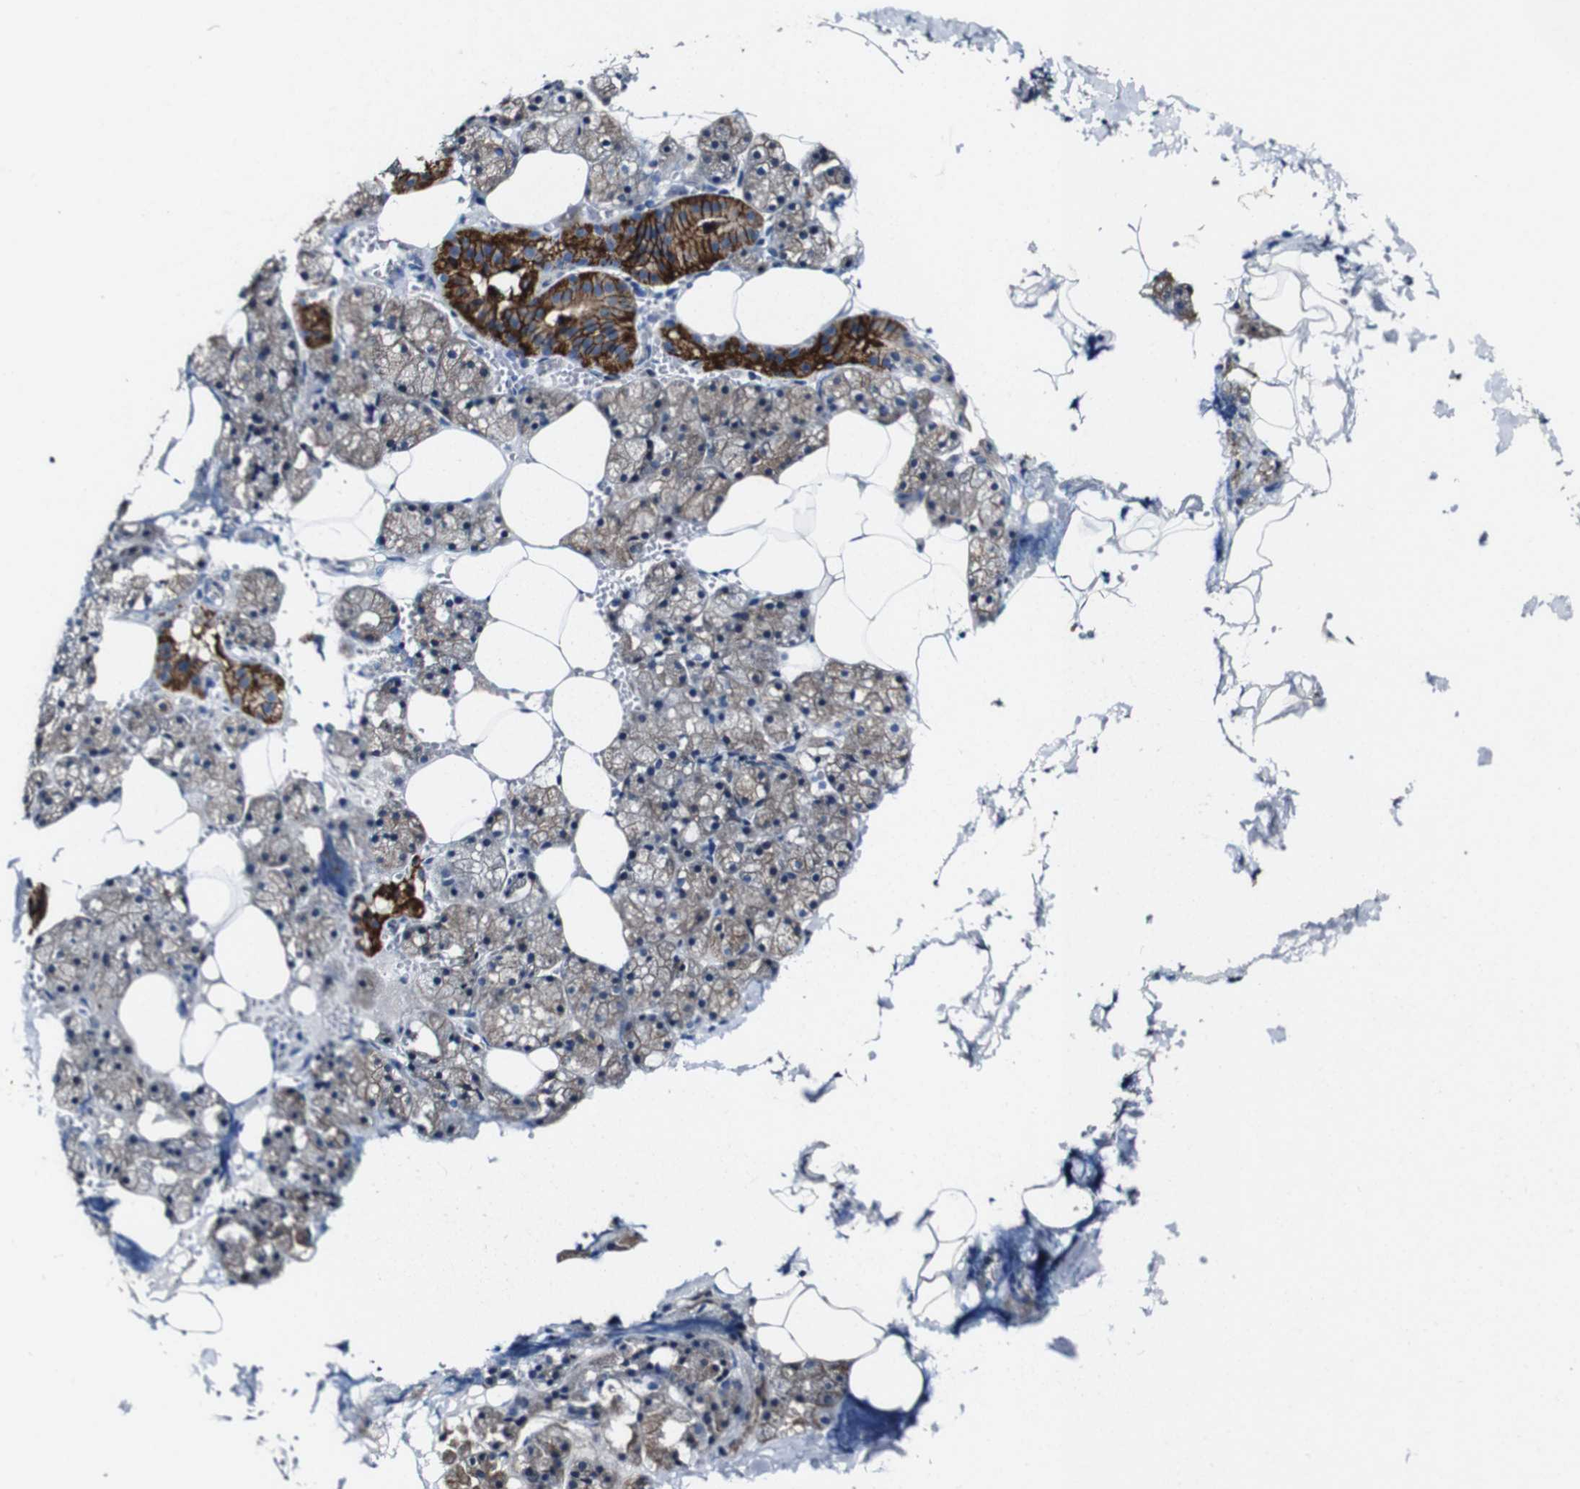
{"staining": {"intensity": "strong", "quantity": "25%-75%", "location": "cytoplasmic/membranous"}, "tissue": "salivary gland", "cell_type": "Glandular cells", "image_type": "normal", "snomed": [{"axis": "morphology", "description": "Normal tissue, NOS"}, {"axis": "topography", "description": "Salivary gland"}], "caption": "An immunohistochemistry micrograph of benign tissue is shown. Protein staining in brown shows strong cytoplasmic/membranous positivity in salivary gland within glandular cells.", "gene": "GRAMD1A", "patient": {"sex": "male", "age": 62}}